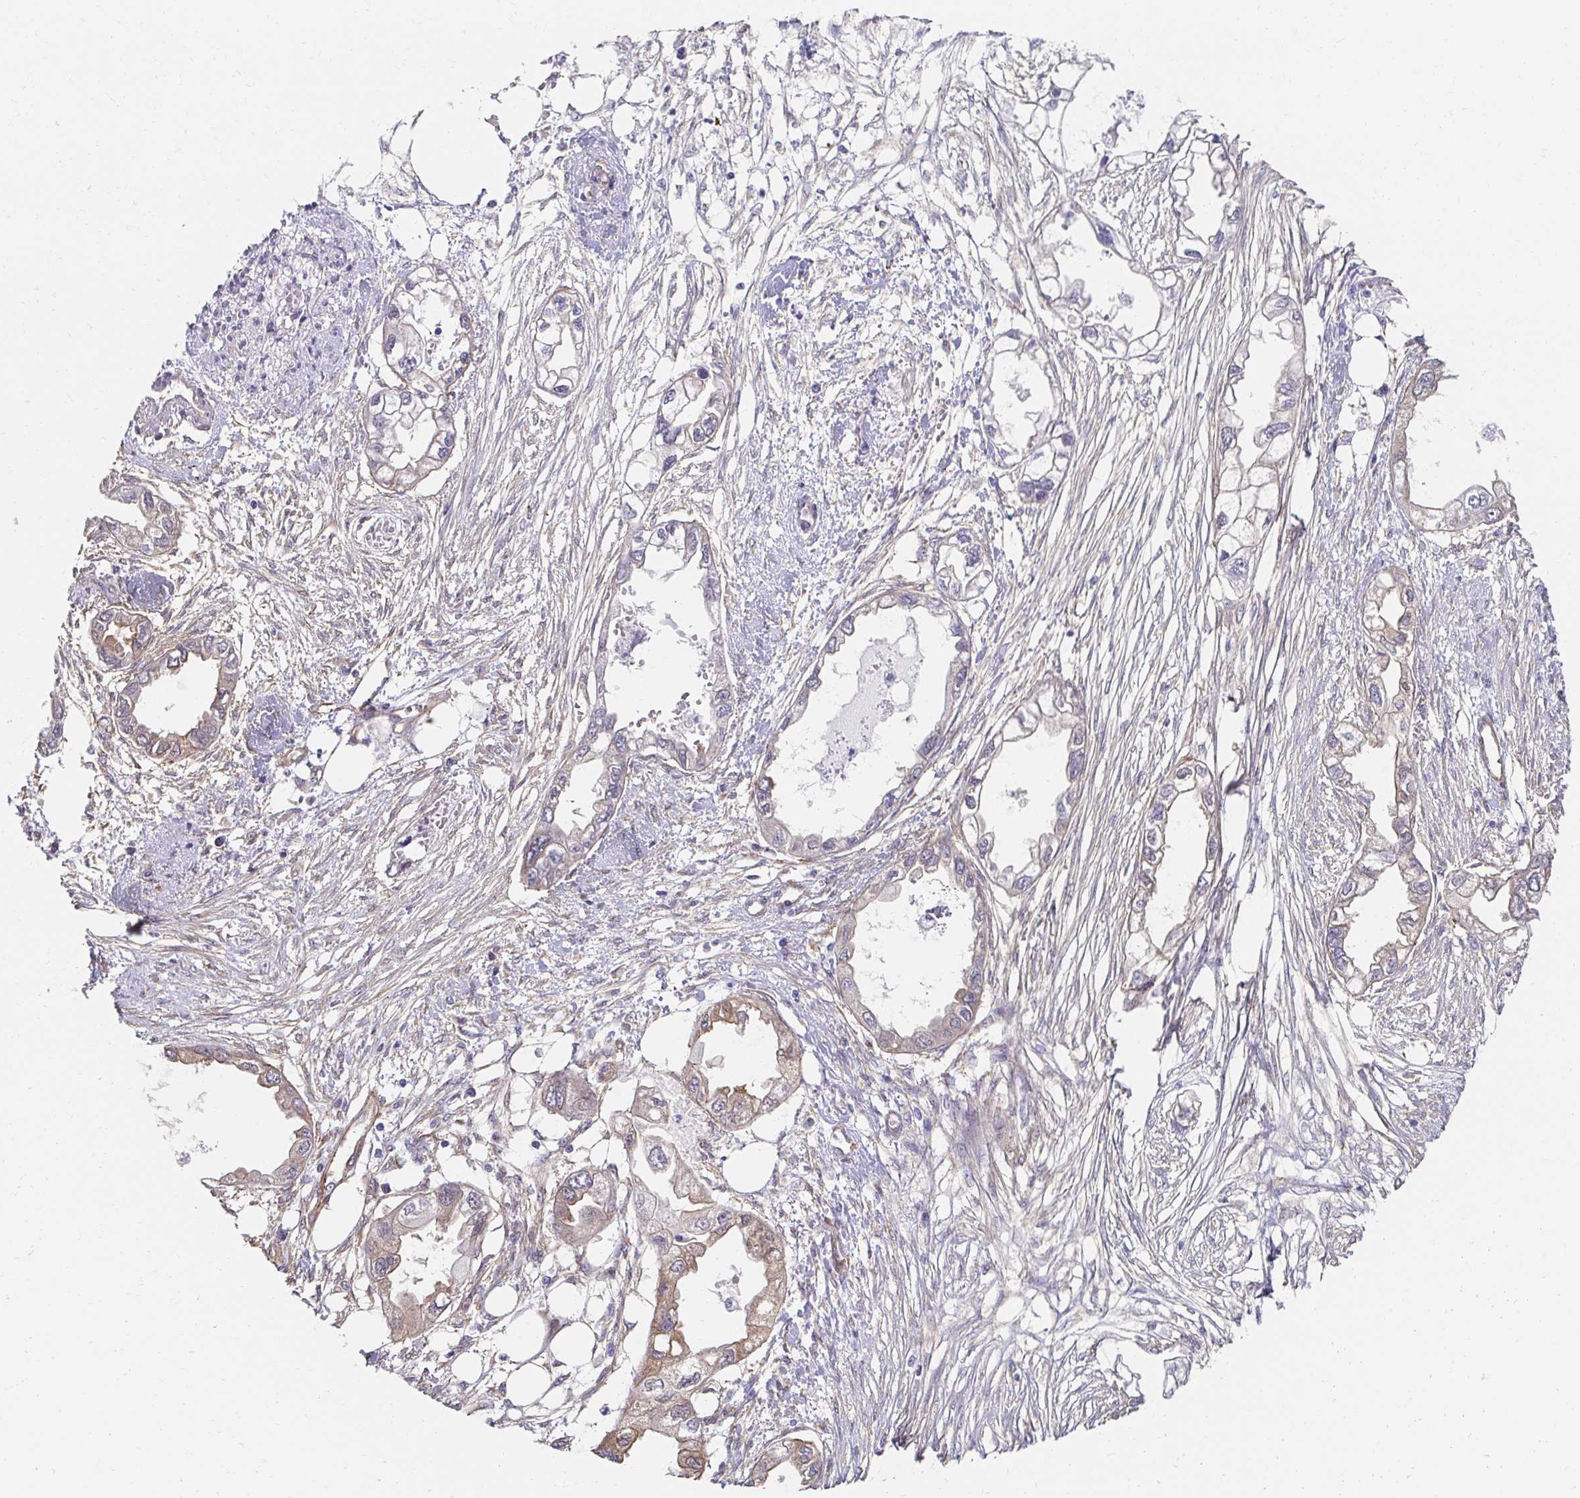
{"staining": {"intensity": "weak", "quantity": "25%-75%", "location": "cytoplasmic/membranous"}, "tissue": "endometrial cancer", "cell_type": "Tumor cells", "image_type": "cancer", "snomed": [{"axis": "morphology", "description": "Adenocarcinoma, NOS"}, {"axis": "morphology", "description": "Adenocarcinoma, metastatic, NOS"}, {"axis": "topography", "description": "Adipose tissue"}, {"axis": "topography", "description": "Endometrium"}], "caption": "Weak cytoplasmic/membranous protein expression is identified in approximately 25%-75% of tumor cells in endometrial metastatic adenocarcinoma.", "gene": "CTTN", "patient": {"sex": "female", "age": 67}}